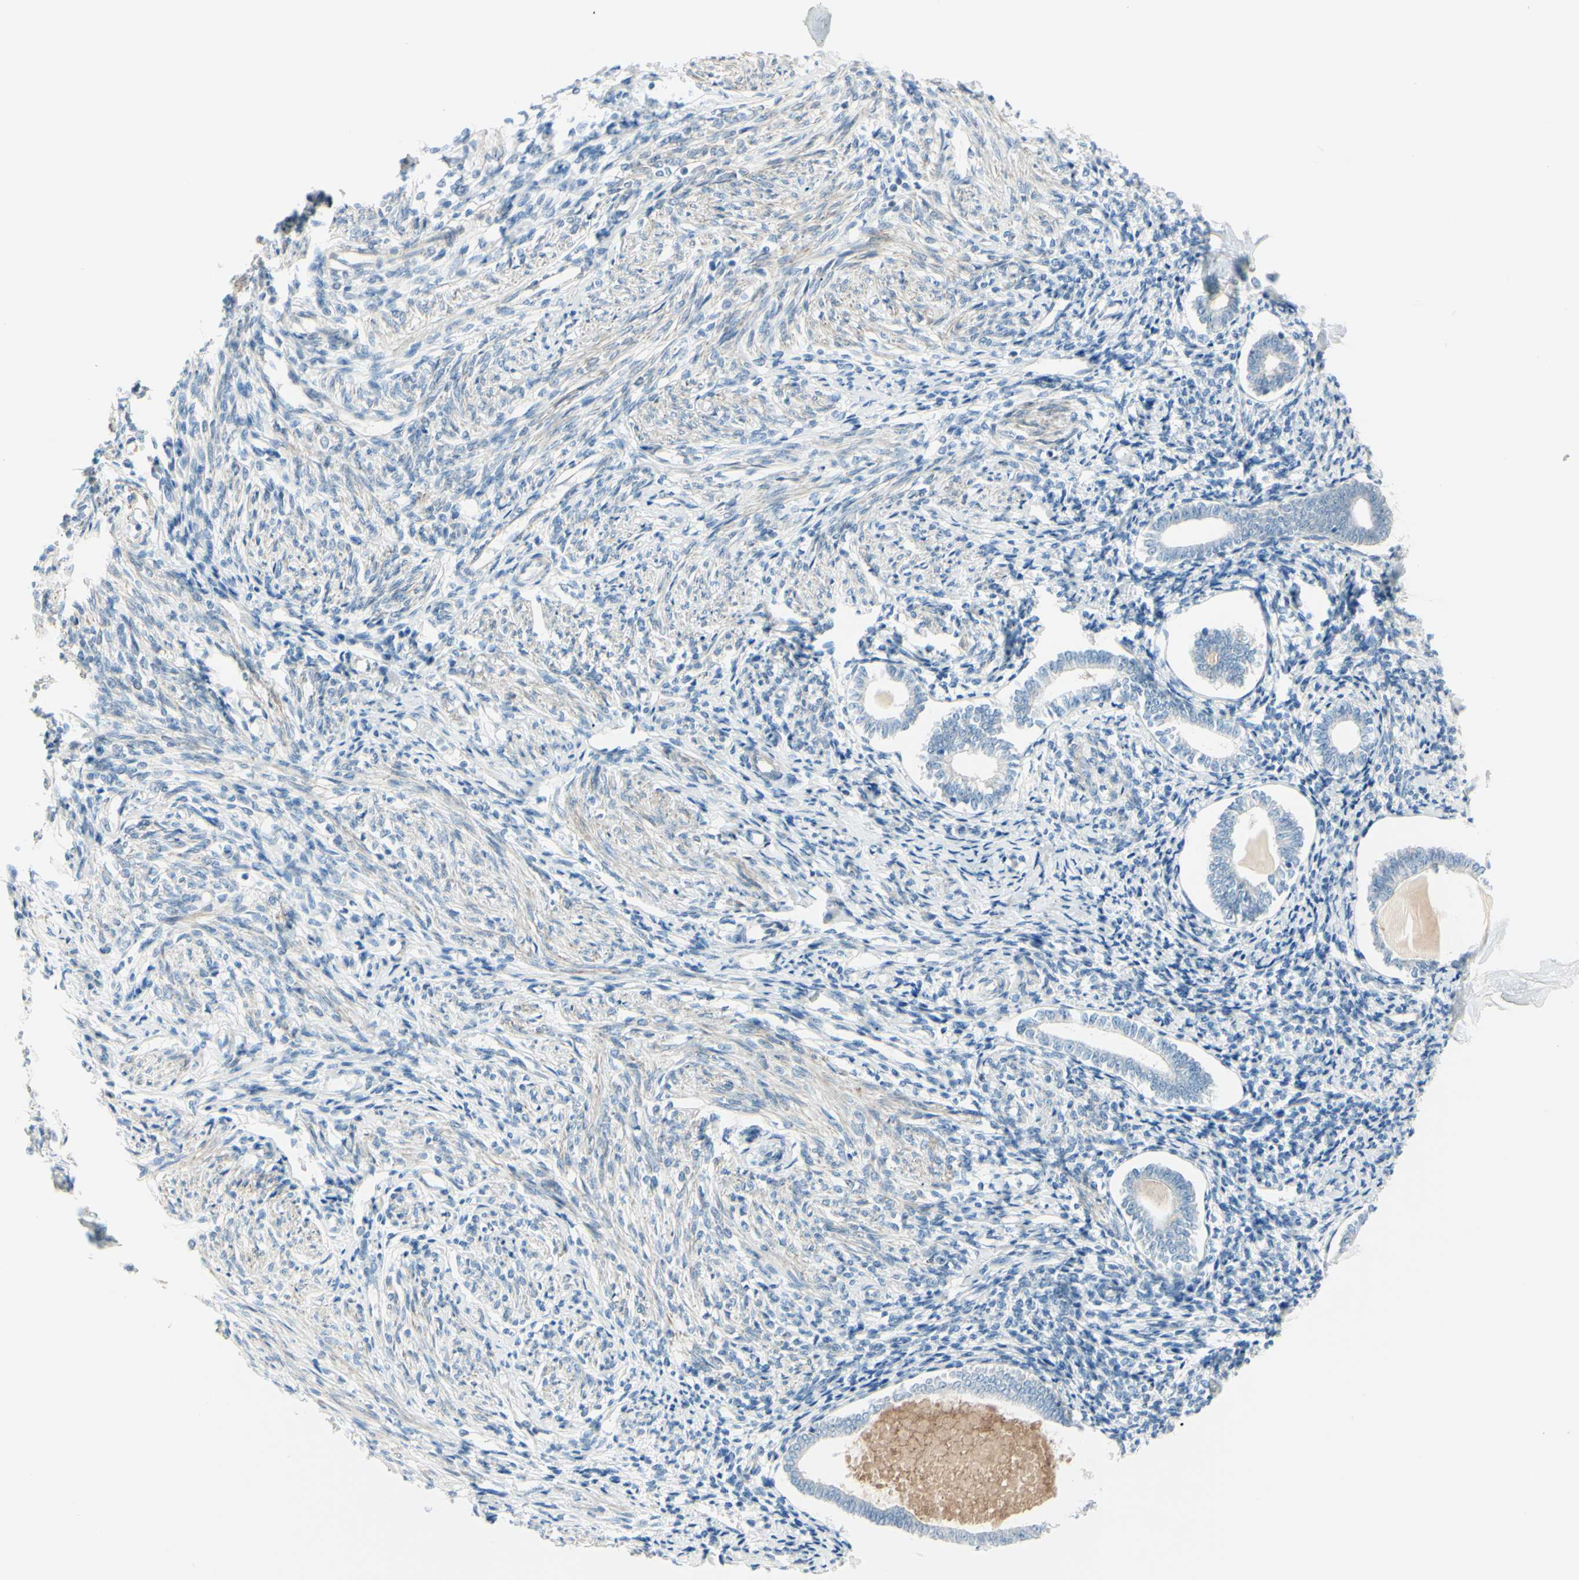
{"staining": {"intensity": "negative", "quantity": "none", "location": "none"}, "tissue": "endometrium", "cell_type": "Cells in endometrial stroma", "image_type": "normal", "snomed": [{"axis": "morphology", "description": "Normal tissue, NOS"}, {"axis": "topography", "description": "Endometrium"}], "caption": "Protein analysis of normal endometrium reveals no significant positivity in cells in endometrial stroma. The staining was performed using DAB to visualize the protein expression in brown, while the nuclei were stained in blue with hematoxylin (Magnification: 20x).", "gene": "LRRK1", "patient": {"sex": "female", "age": 71}}